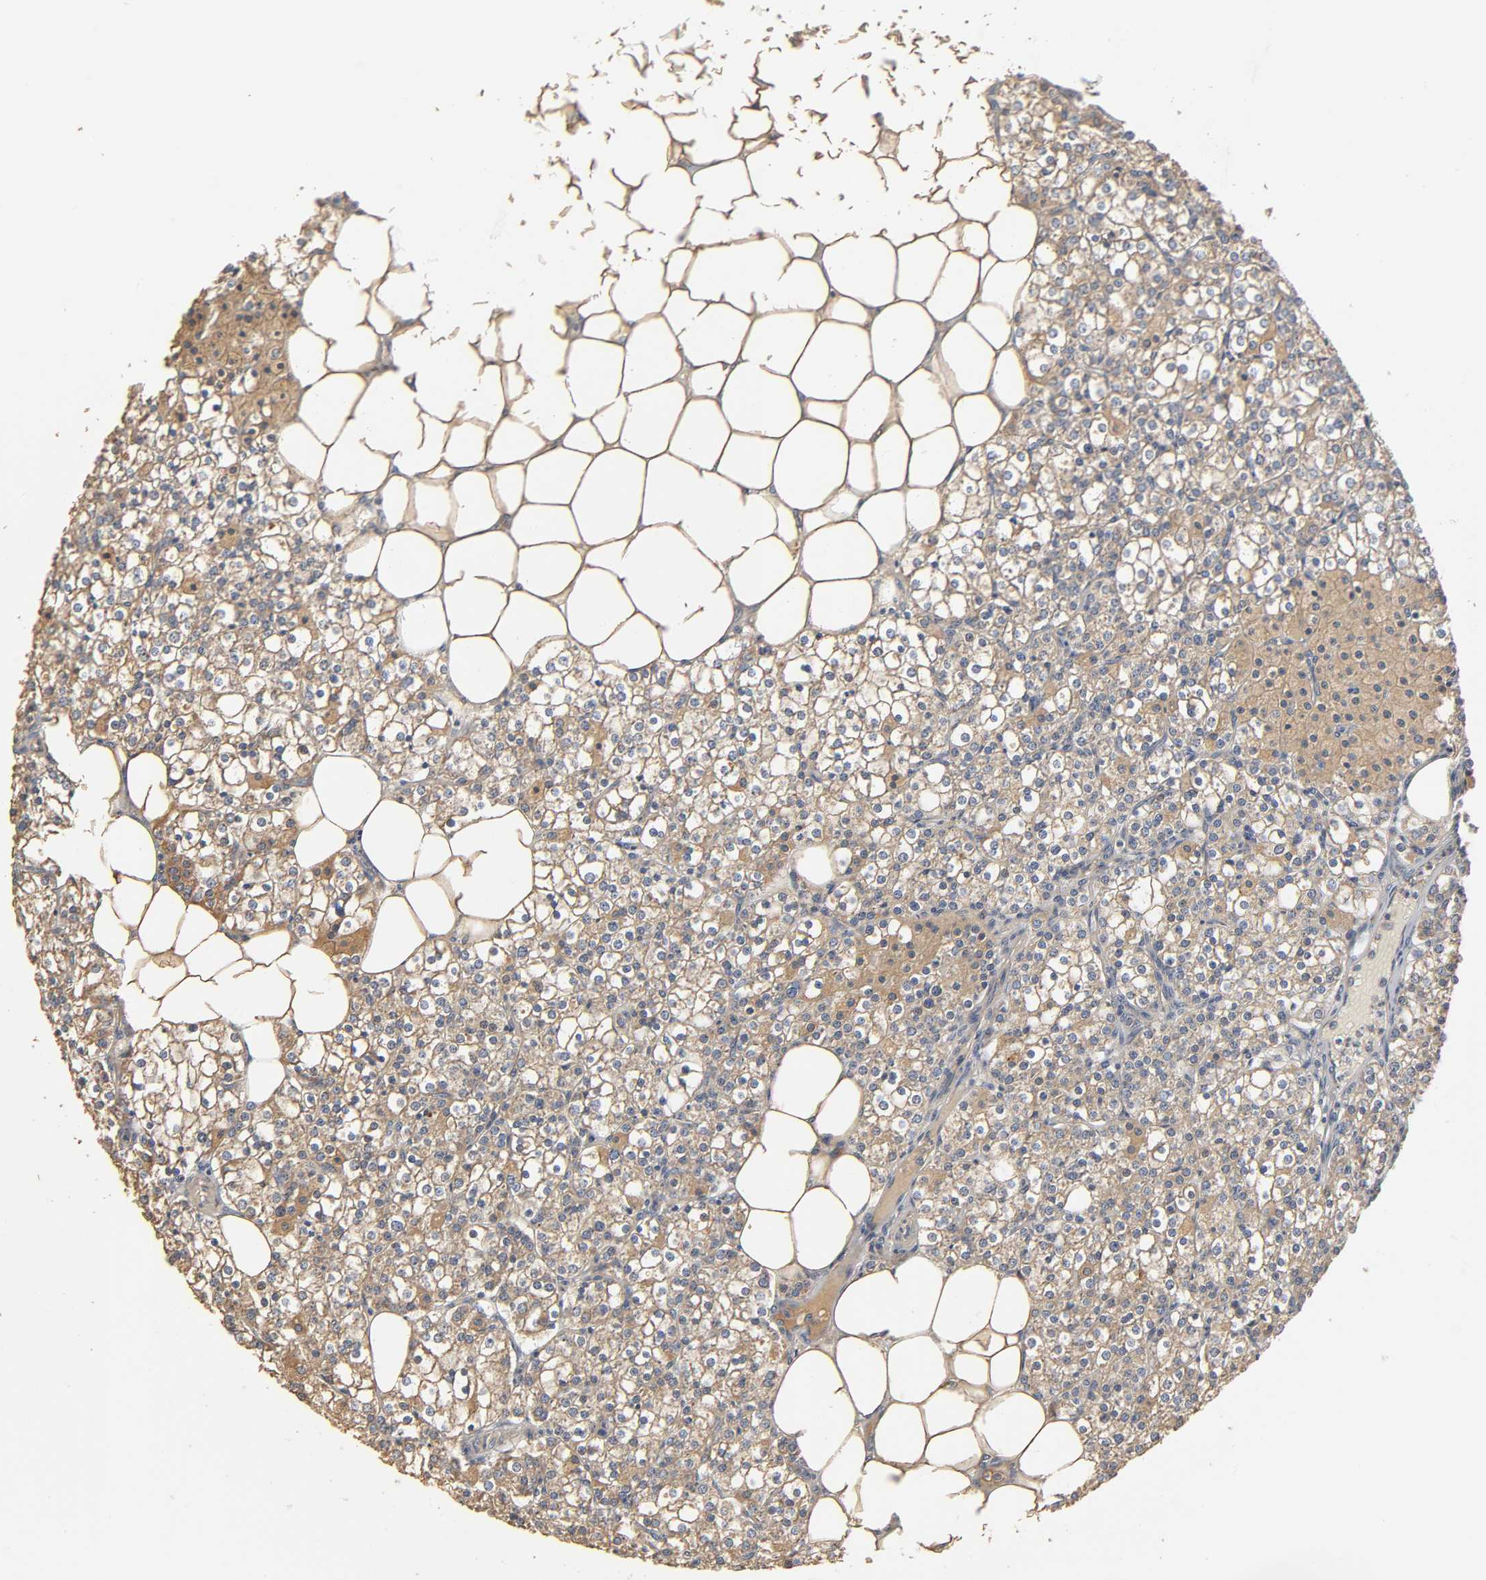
{"staining": {"intensity": "moderate", "quantity": ">75%", "location": "cytoplasmic/membranous"}, "tissue": "parathyroid gland", "cell_type": "Glandular cells", "image_type": "normal", "snomed": [{"axis": "morphology", "description": "Normal tissue, NOS"}, {"axis": "topography", "description": "Parathyroid gland"}], "caption": "Benign parathyroid gland demonstrates moderate cytoplasmic/membranous staining in about >75% of glandular cells (IHC, brightfield microscopy, high magnification)..", "gene": "ARHGEF7", "patient": {"sex": "female", "age": 63}}